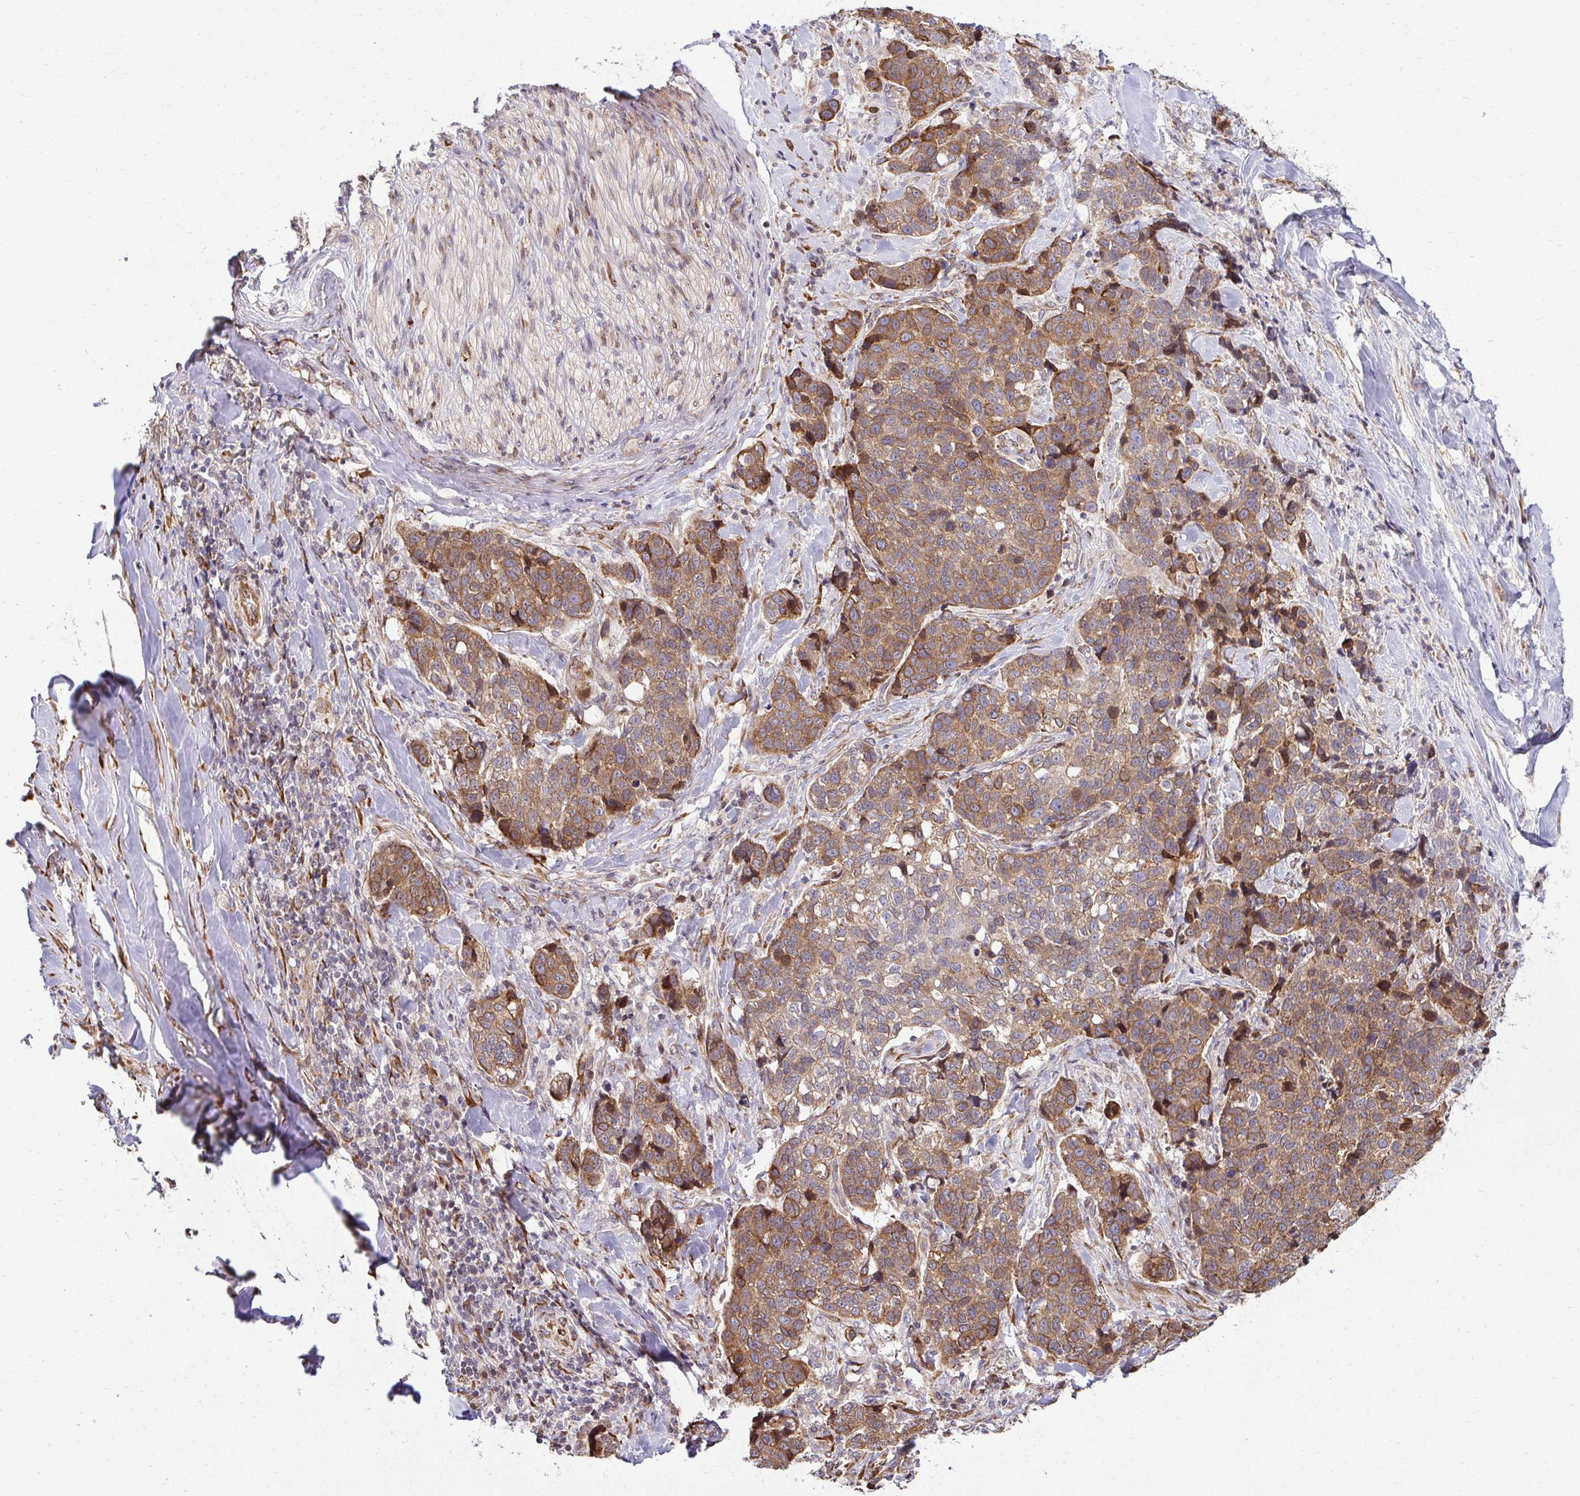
{"staining": {"intensity": "moderate", "quantity": ">75%", "location": "cytoplasmic/membranous"}, "tissue": "lung cancer", "cell_type": "Tumor cells", "image_type": "cancer", "snomed": [{"axis": "morphology", "description": "Squamous cell carcinoma, NOS"}, {"axis": "topography", "description": "Lymph node"}, {"axis": "topography", "description": "Lung"}], "caption": "Immunohistochemical staining of squamous cell carcinoma (lung) exhibits medium levels of moderate cytoplasmic/membranous protein expression in approximately >75% of tumor cells. (DAB IHC, brown staining for protein, blue staining for nuclei).", "gene": "HPS1", "patient": {"sex": "male", "age": 61}}